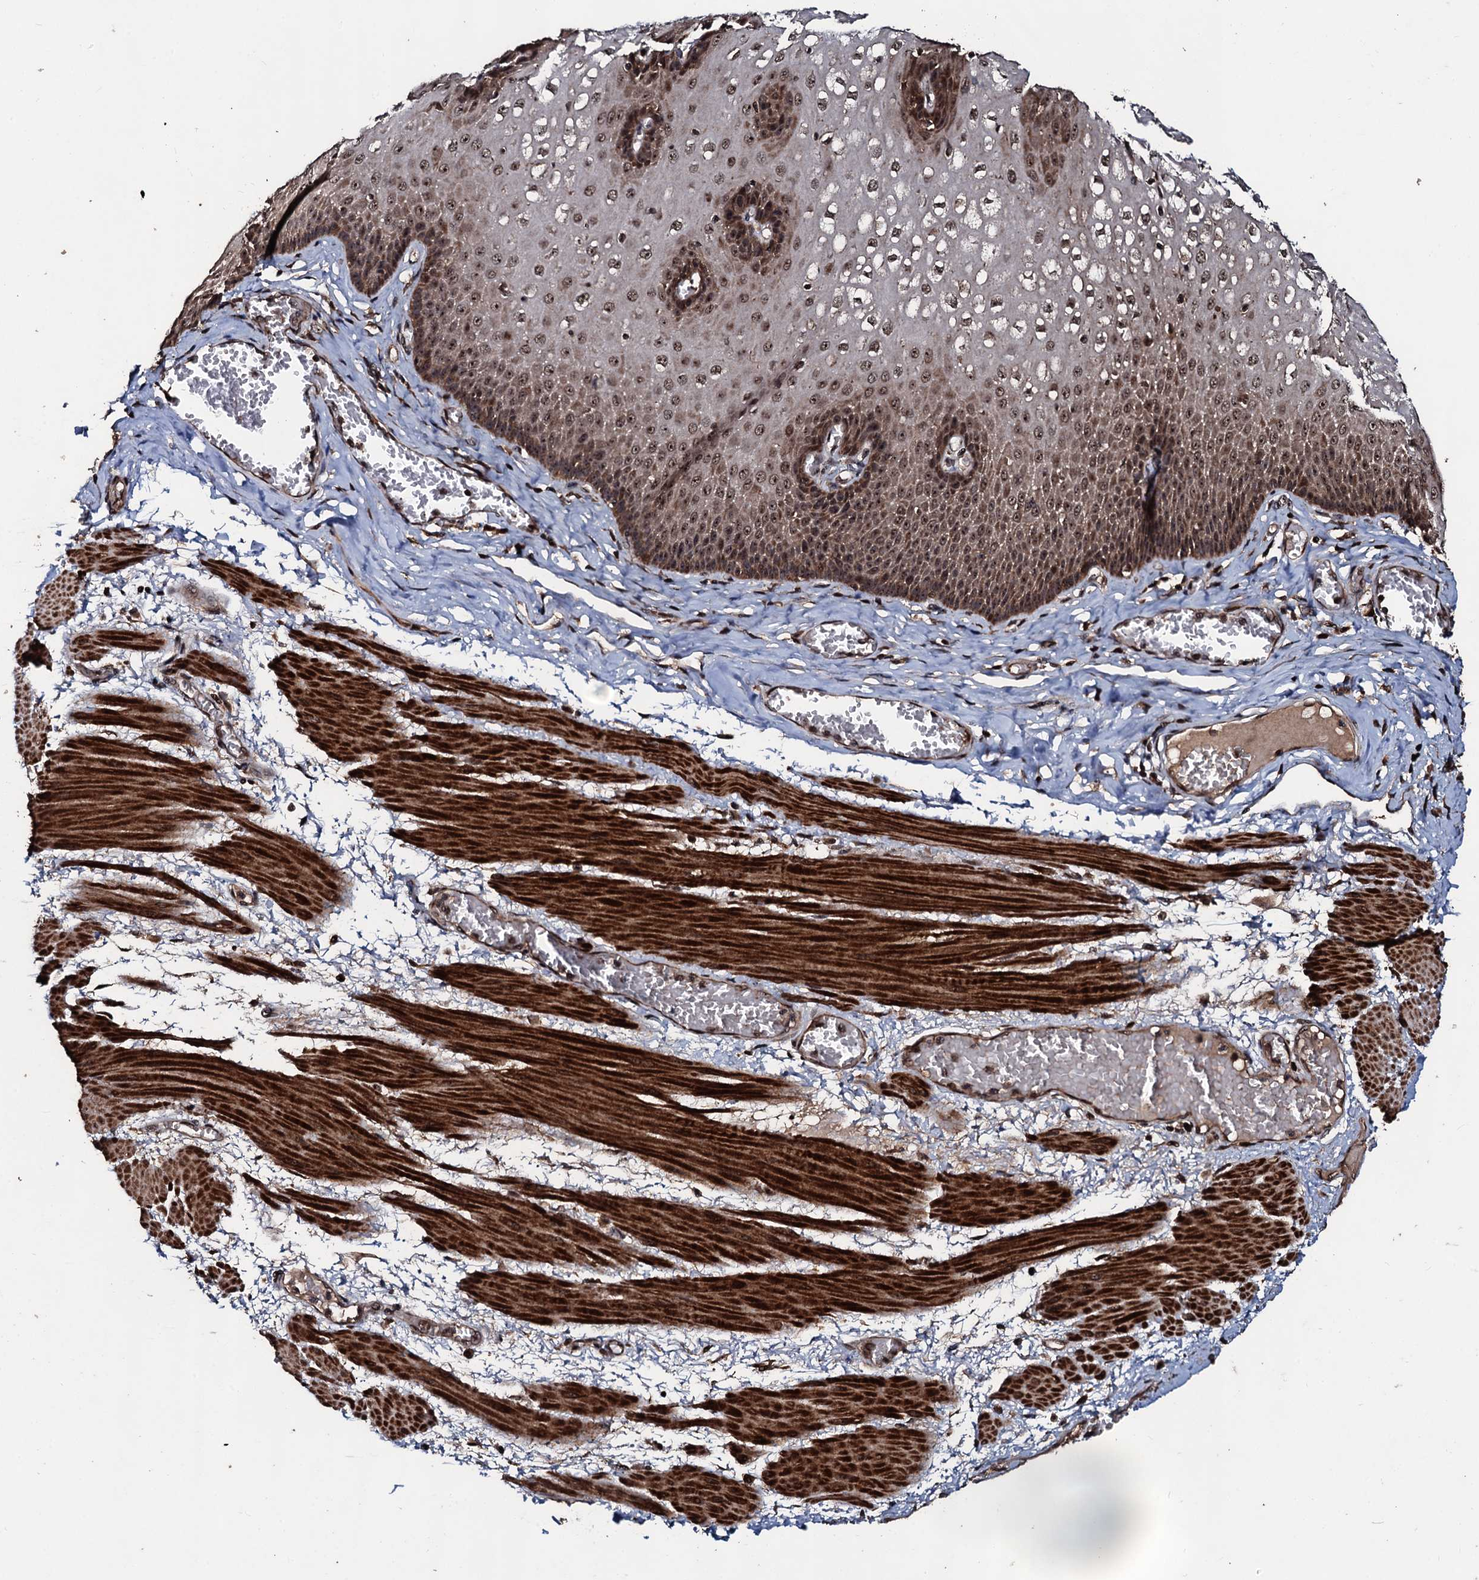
{"staining": {"intensity": "moderate", "quantity": ">75%", "location": "nuclear"}, "tissue": "esophagus", "cell_type": "Squamous epithelial cells", "image_type": "normal", "snomed": [{"axis": "morphology", "description": "Normal tissue, NOS"}, {"axis": "topography", "description": "Esophagus"}], "caption": "Immunohistochemical staining of normal human esophagus shows >75% levels of moderate nuclear protein expression in approximately >75% of squamous epithelial cells. The staining was performed using DAB (3,3'-diaminobenzidine) to visualize the protein expression in brown, while the nuclei were stained in blue with hematoxylin (Magnification: 20x).", "gene": "SUPT7L", "patient": {"sex": "male", "age": 60}}